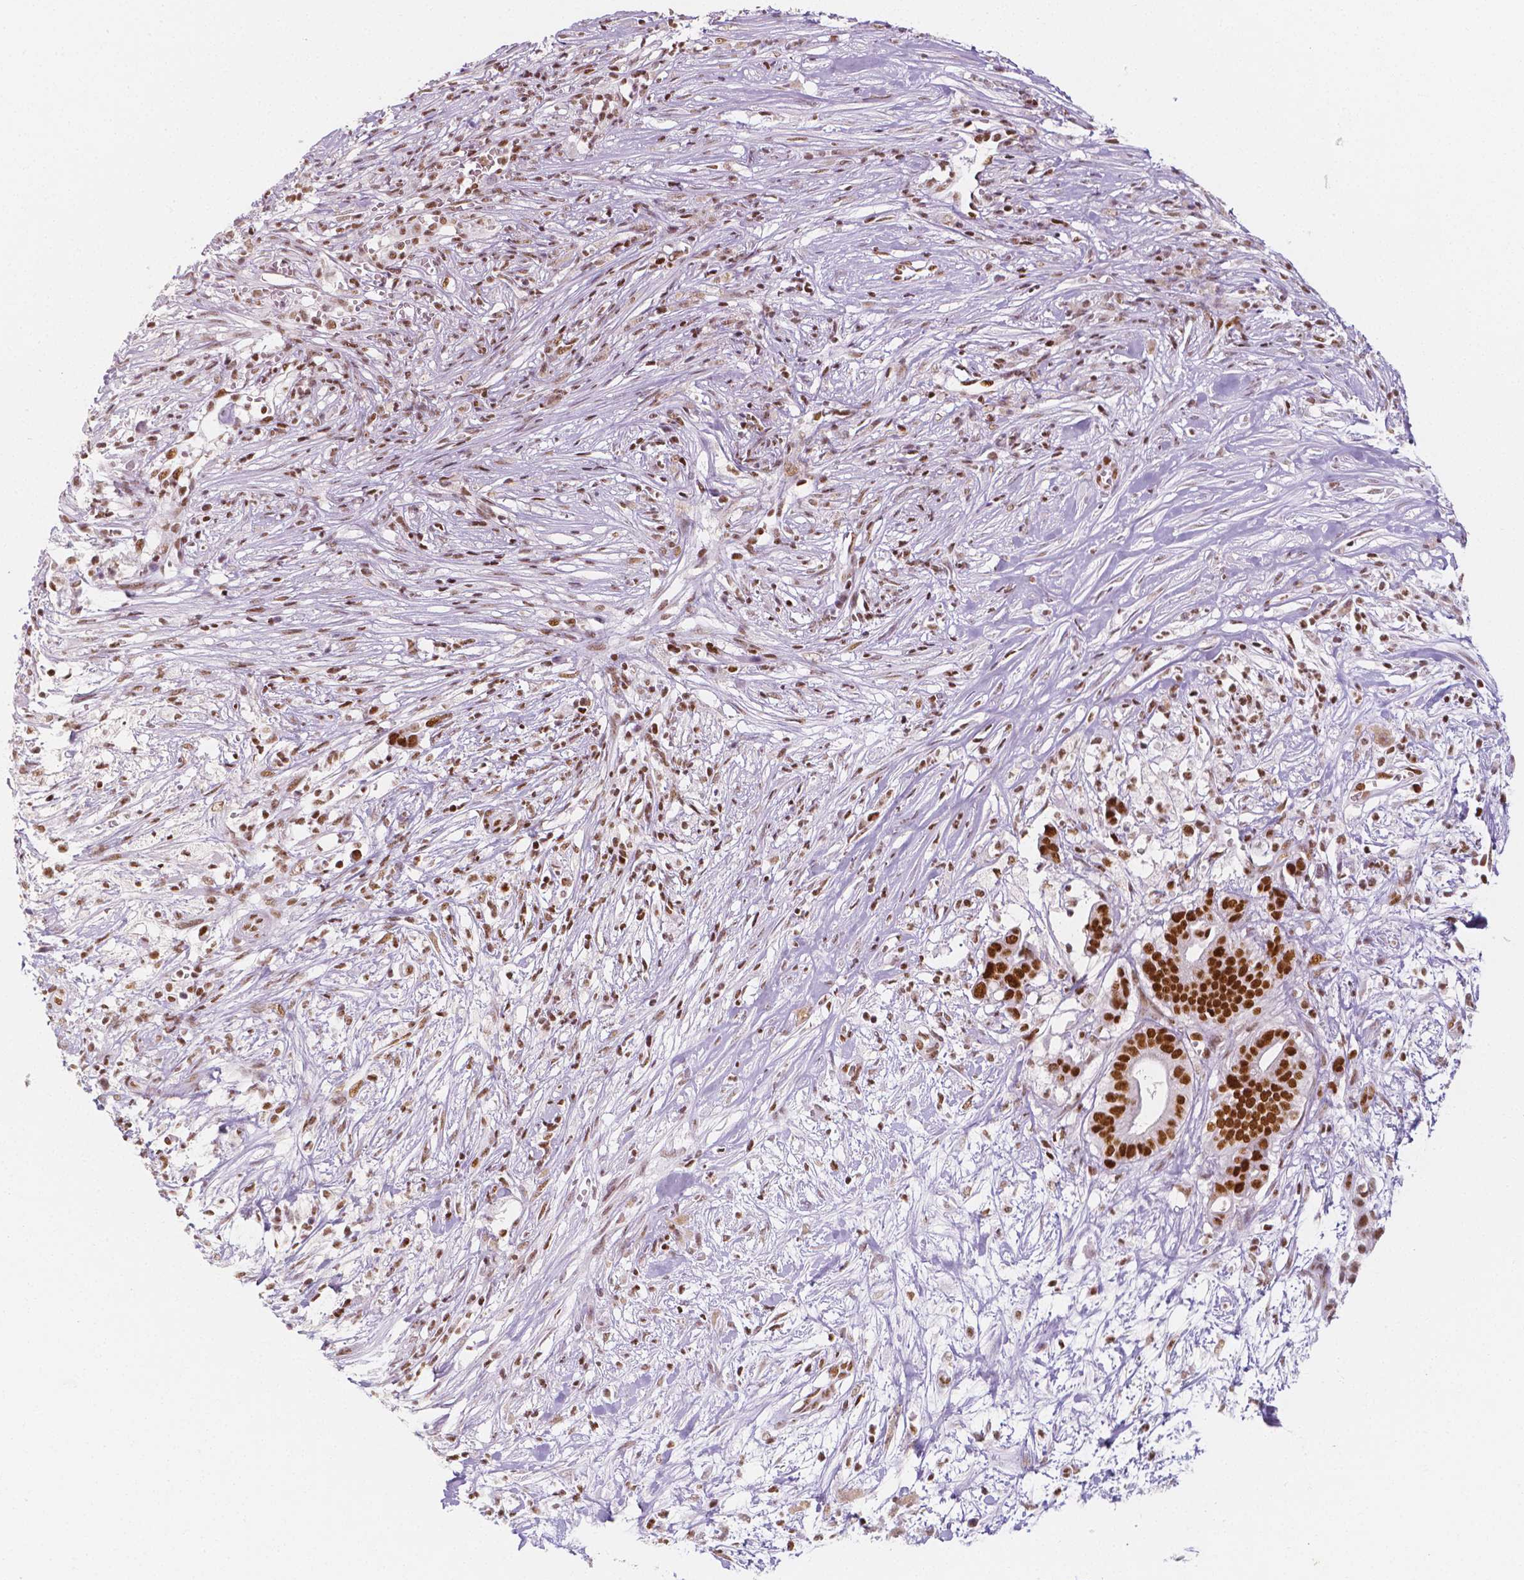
{"staining": {"intensity": "strong", "quantity": ">75%", "location": "nuclear"}, "tissue": "pancreatic cancer", "cell_type": "Tumor cells", "image_type": "cancer", "snomed": [{"axis": "morphology", "description": "Adenocarcinoma, NOS"}, {"axis": "topography", "description": "Pancreas"}], "caption": "Immunohistochemical staining of human pancreatic cancer displays strong nuclear protein positivity in approximately >75% of tumor cells.", "gene": "HDAC1", "patient": {"sex": "male", "age": 61}}